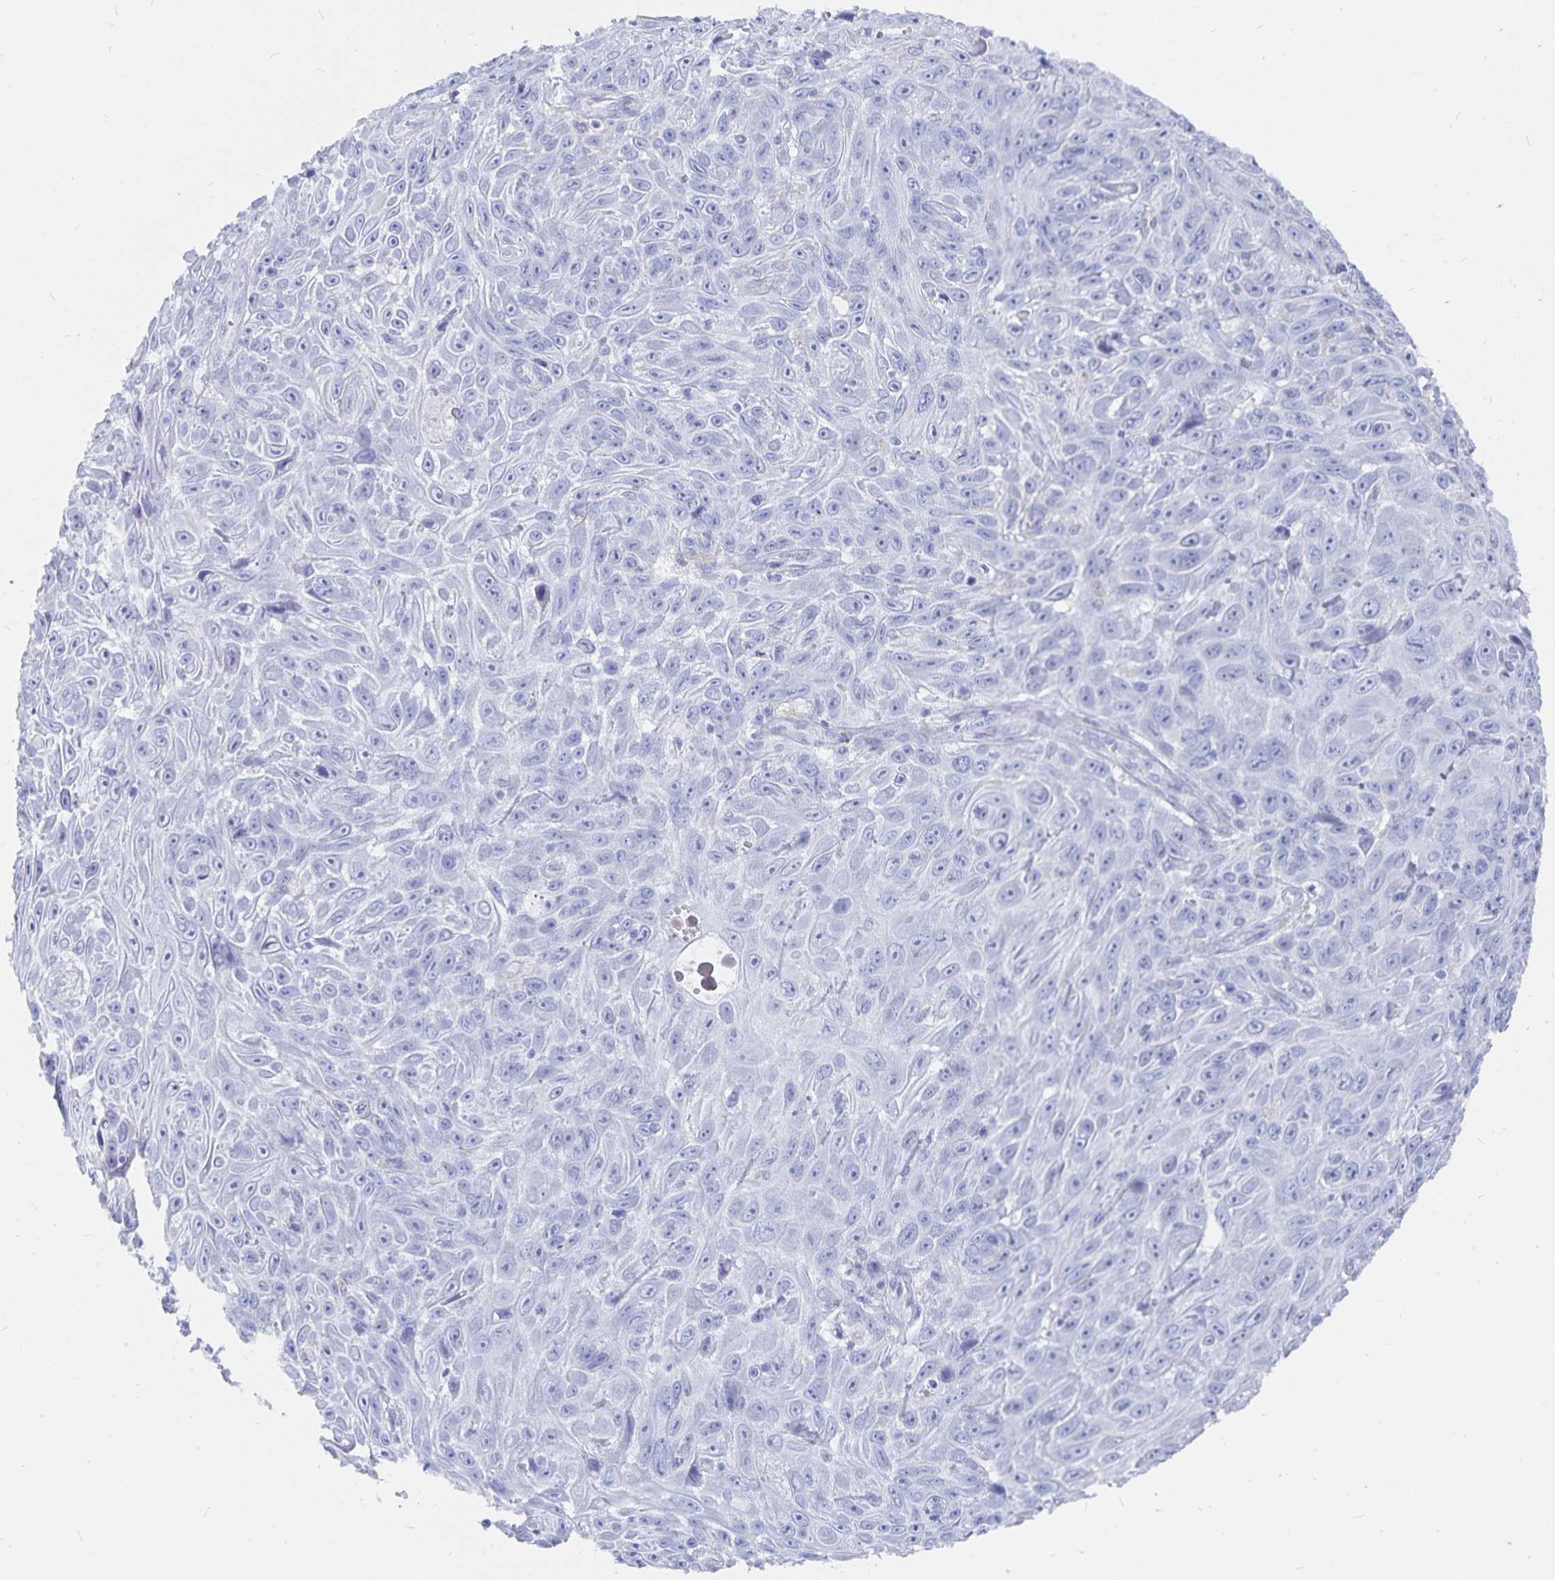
{"staining": {"intensity": "negative", "quantity": "none", "location": "none"}, "tissue": "skin cancer", "cell_type": "Tumor cells", "image_type": "cancer", "snomed": [{"axis": "morphology", "description": "Squamous cell carcinoma, NOS"}, {"axis": "topography", "description": "Skin"}], "caption": "Tumor cells are negative for brown protein staining in skin cancer (squamous cell carcinoma).", "gene": "INSL5", "patient": {"sex": "male", "age": 82}}